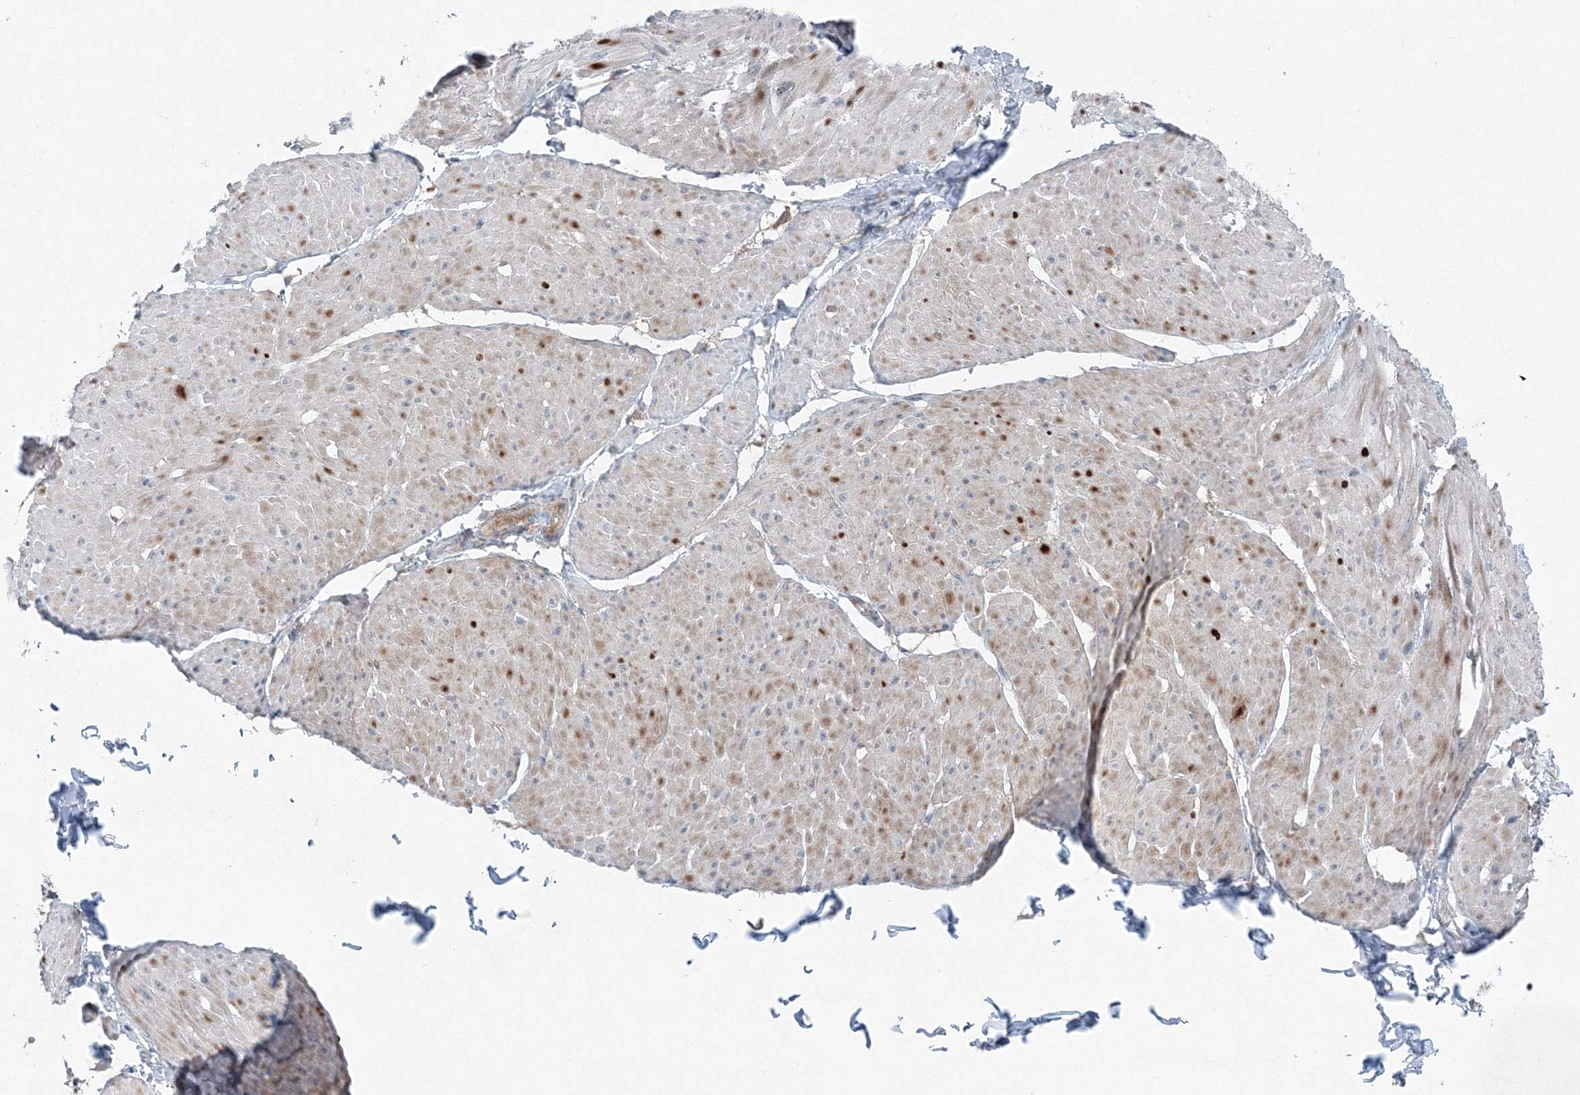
{"staining": {"intensity": "moderate", "quantity": "25%-75%", "location": "cytoplasmic/membranous"}, "tissue": "smooth muscle", "cell_type": "Smooth muscle cells", "image_type": "normal", "snomed": [{"axis": "morphology", "description": "Urothelial carcinoma, High grade"}, {"axis": "topography", "description": "Urinary bladder"}], "caption": "Benign smooth muscle was stained to show a protein in brown. There is medium levels of moderate cytoplasmic/membranous positivity in approximately 25%-75% of smooth muscle cells. (DAB (3,3'-diaminobenzidine) = brown stain, brightfield microscopy at high magnification).", "gene": "TPRKB", "patient": {"sex": "male", "age": 46}}